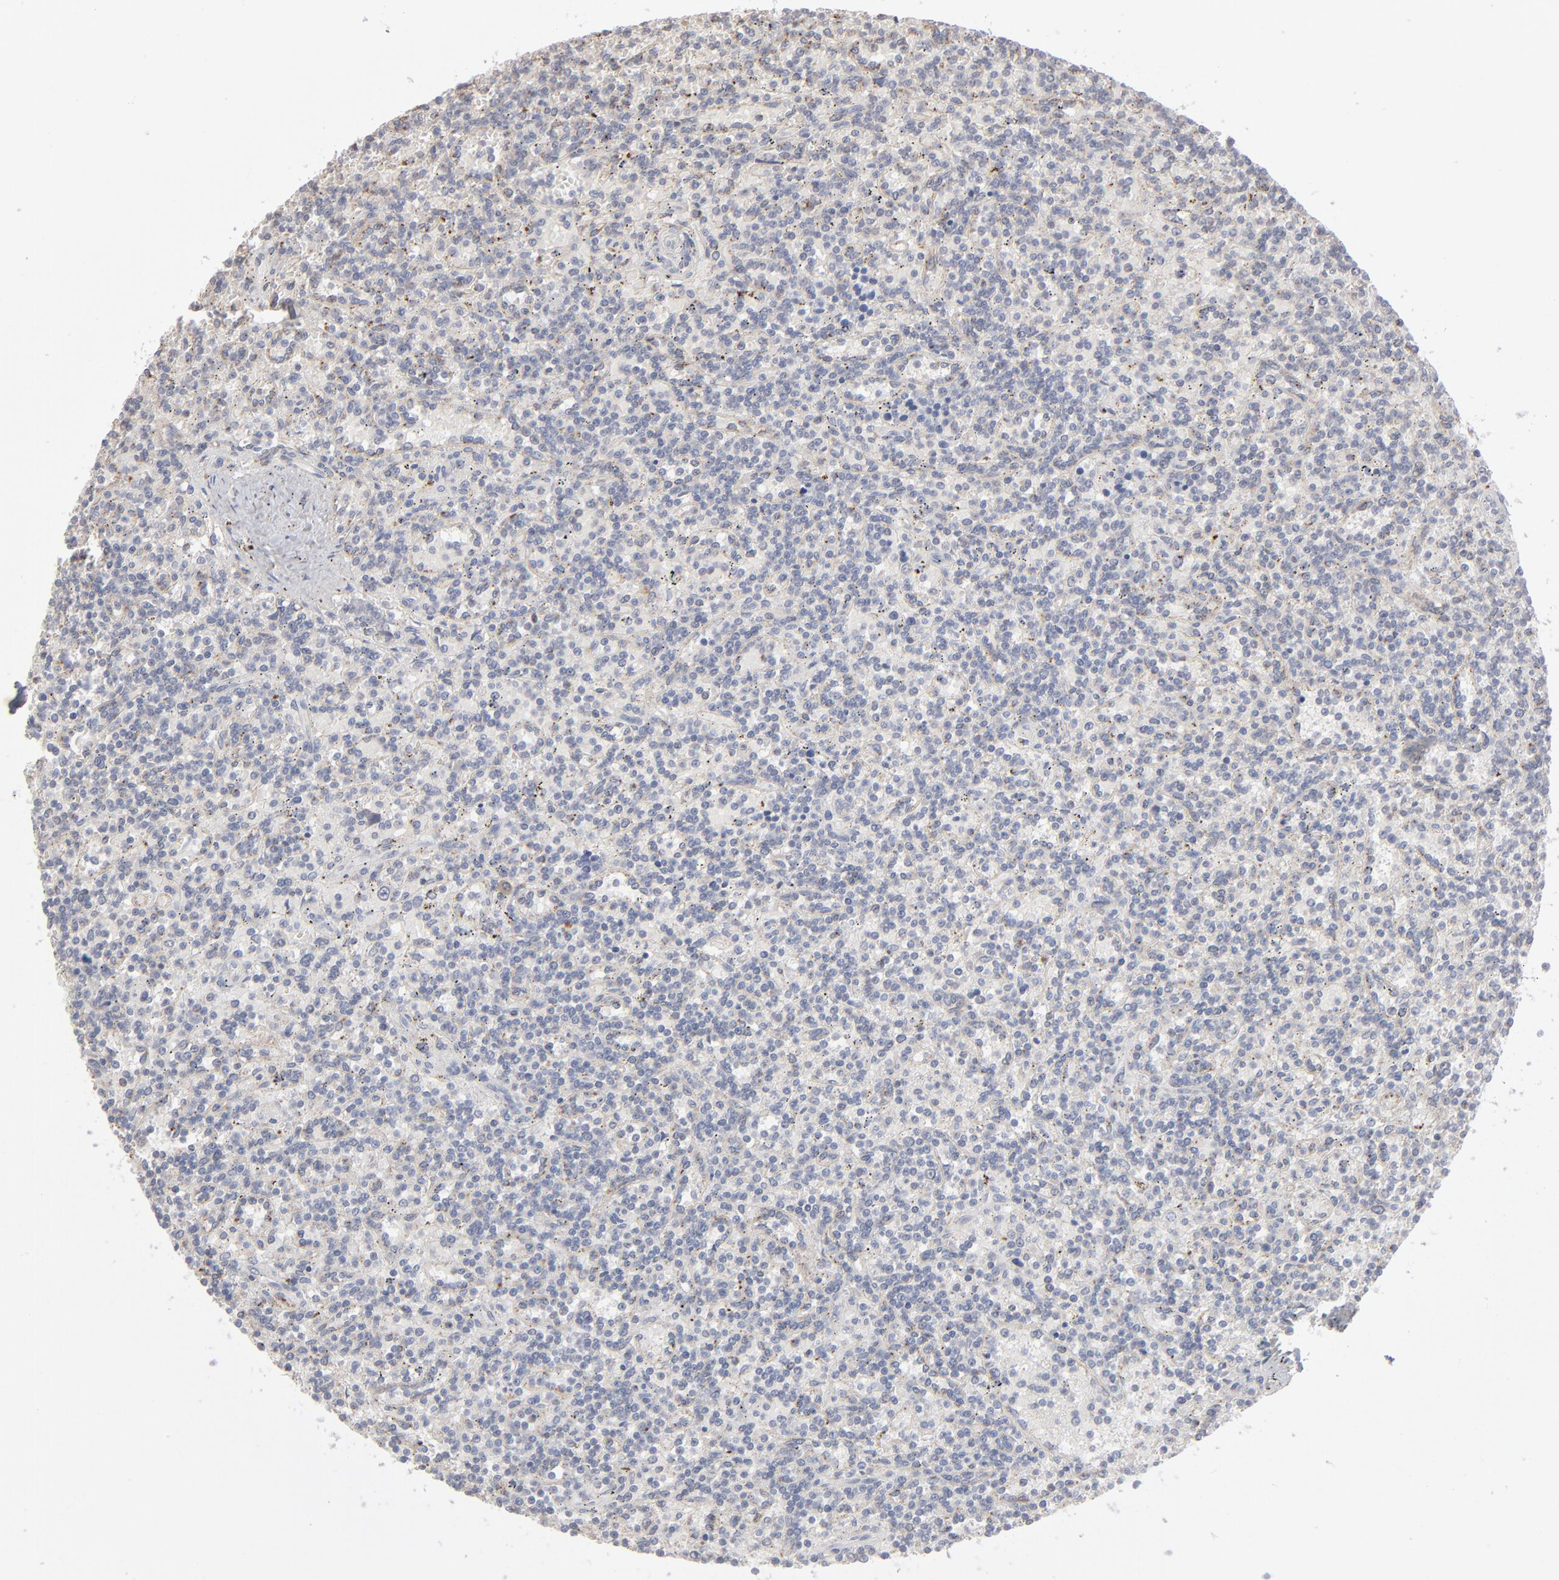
{"staining": {"intensity": "negative", "quantity": "none", "location": "none"}, "tissue": "lymphoma", "cell_type": "Tumor cells", "image_type": "cancer", "snomed": [{"axis": "morphology", "description": "Malignant lymphoma, non-Hodgkin's type, Low grade"}, {"axis": "topography", "description": "Spleen"}], "caption": "High magnification brightfield microscopy of lymphoma stained with DAB (brown) and counterstained with hematoxylin (blue): tumor cells show no significant positivity.", "gene": "POMT2", "patient": {"sex": "male", "age": 73}}